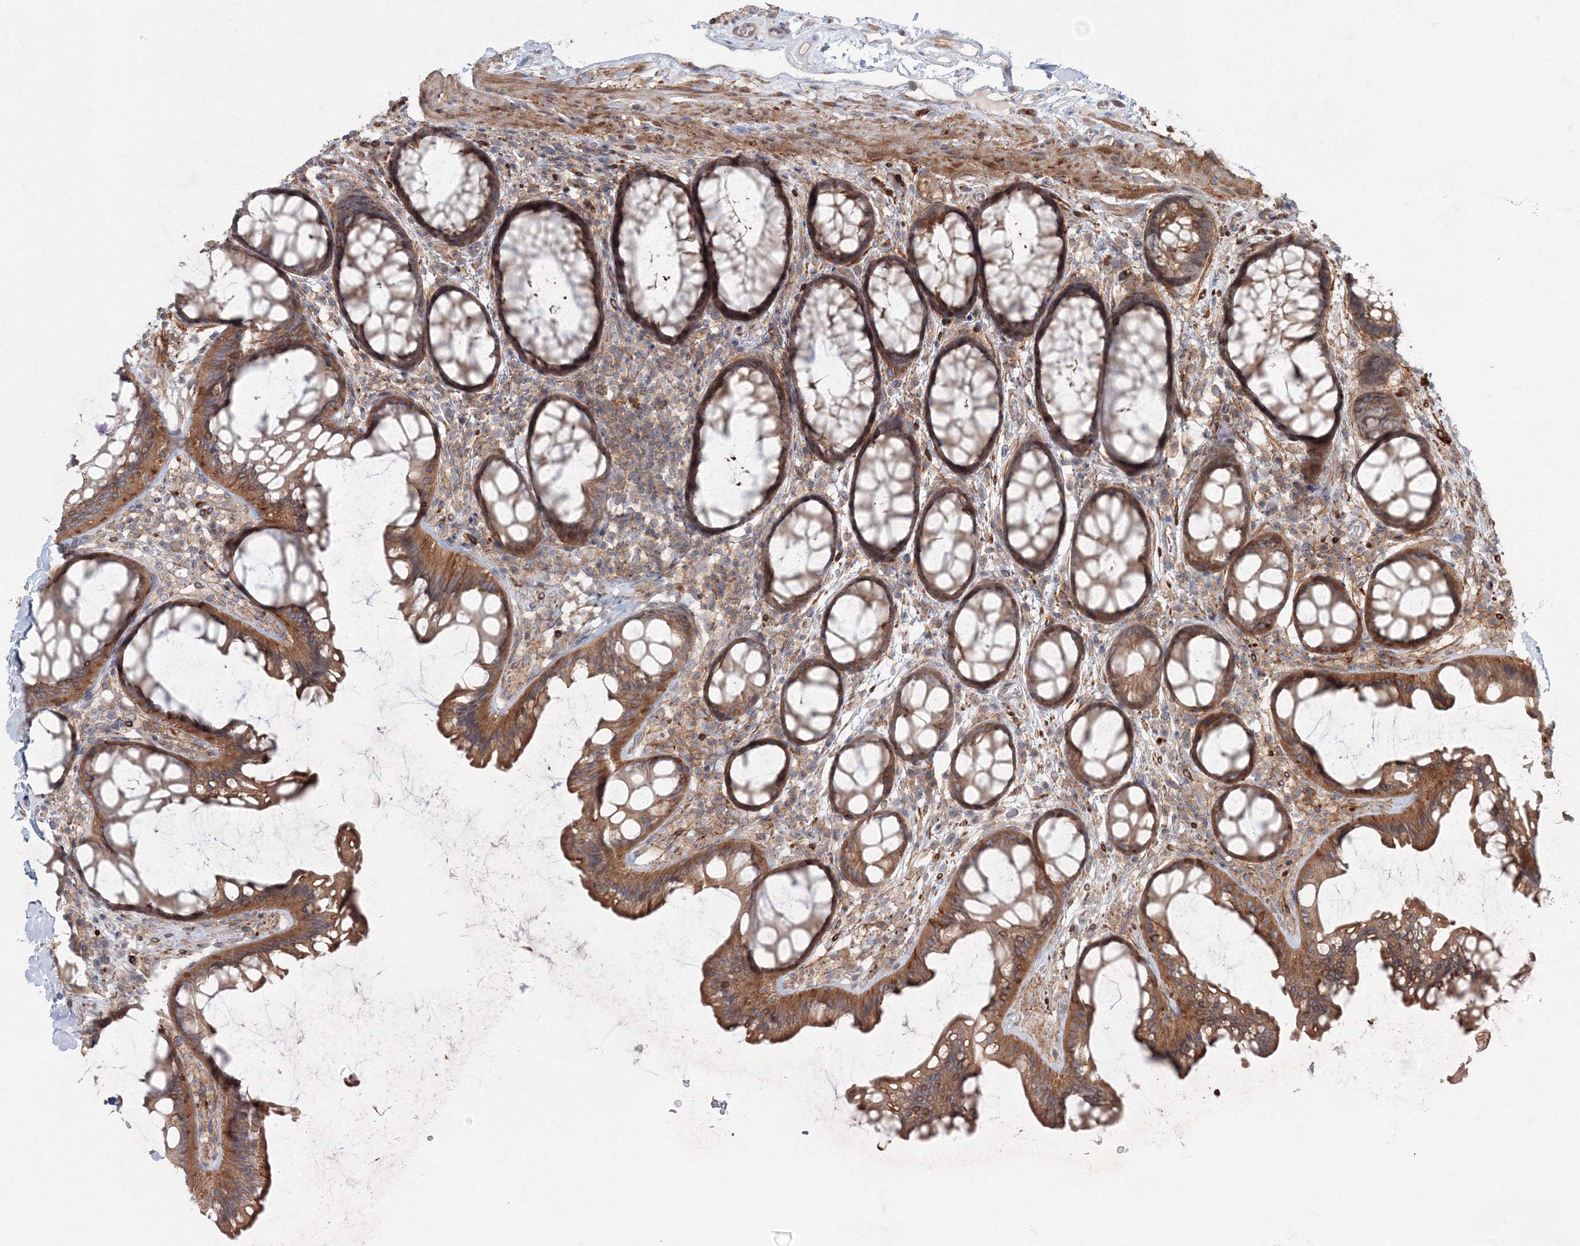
{"staining": {"intensity": "moderate", "quantity": ">75%", "location": "cytoplasmic/membranous"}, "tissue": "colon", "cell_type": "Endothelial cells", "image_type": "normal", "snomed": [{"axis": "morphology", "description": "Normal tissue, NOS"}, {"axis": "topography", "description": "Colon"}], "caption": "A medium amount of moderate cytoplasmic/membranous expression is seen in approximately >75% of endothelial cells in normal colon.", "gene": "SH3PXD2A", "patient": {"sex": "female", "age": 82}}